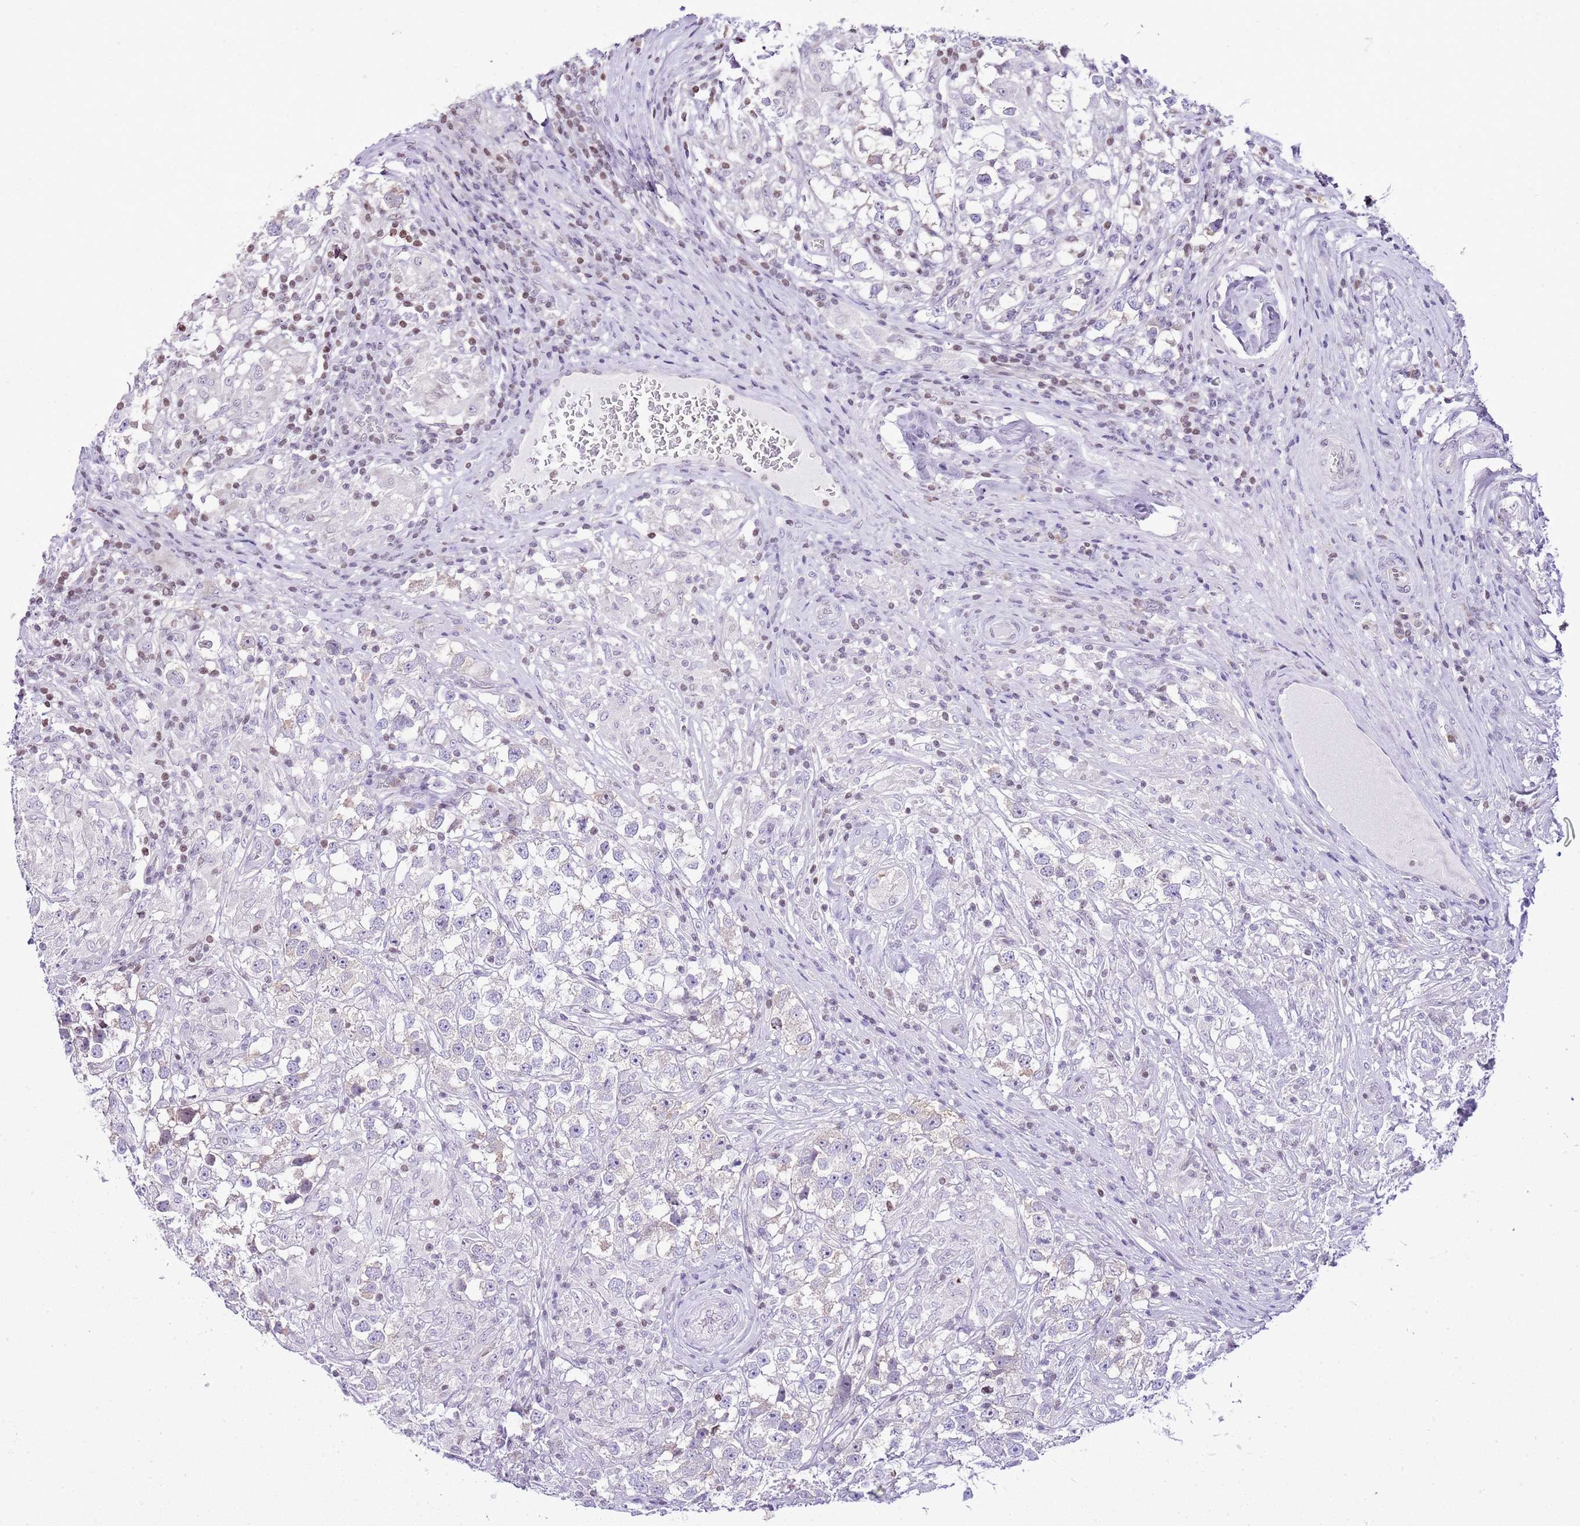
{"staining": {"intensity": "negative", "quantity": "none", "location": "none"}, "tissue": "testis cancer", "cell_type": "Tumor cells", "image_type": "cancer", "snomed": [{"axis": "morphology", "description": "Seminoma, NOS"}, {"axis": "topography", "description": "Testis"}], "caption": "DAB immunohistochemical staining of testis seminoma displays no significant staining in tumor cells. (DAB (3,3'-diaminobenzidine) immunohistochemistry visualized using brightfield microscopy, high magnification).", "gene": "PRR15", "patient": {"sex": "male", "age": 46}}